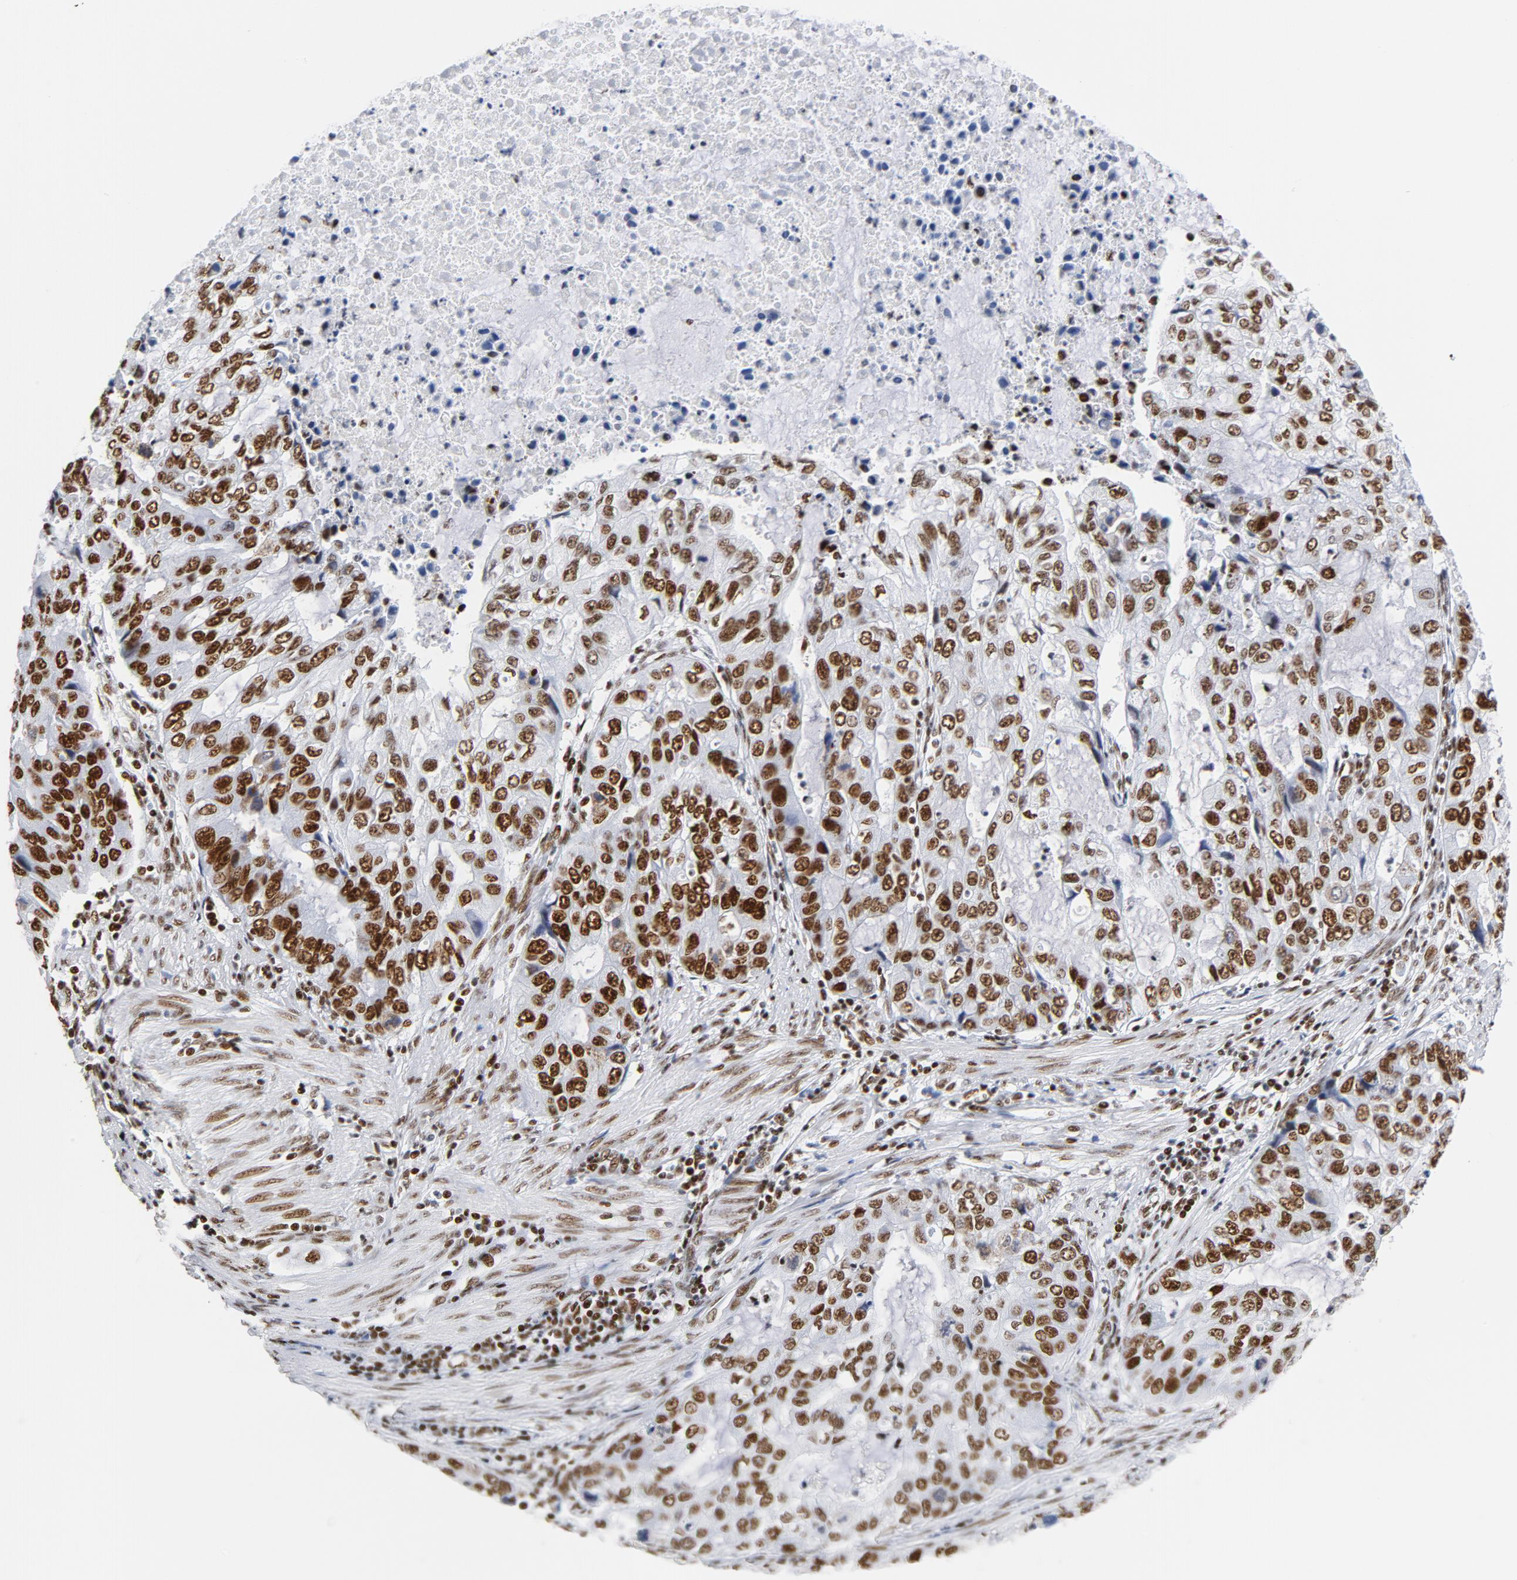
{"staining": {"intensity": "strong", "quantity": ">75%", "location": "nuclear"}, "tissue": "stomach cancer", "cell_type": "Tumor cells", "image_type": "cancer", "snomed": [{"axis": "morphology", "description": "Adenocarcinoma, NOS"}, {"axis": "topography", "description": "Stomach, upper"}], "caption": "Brown immunohistochemical staining in human stomach cancer exhibits strong nuclear positivity in about >75% of tumor cells.", "gene": "XRCC5", "patient": {"sex": "female", "age": 52}}